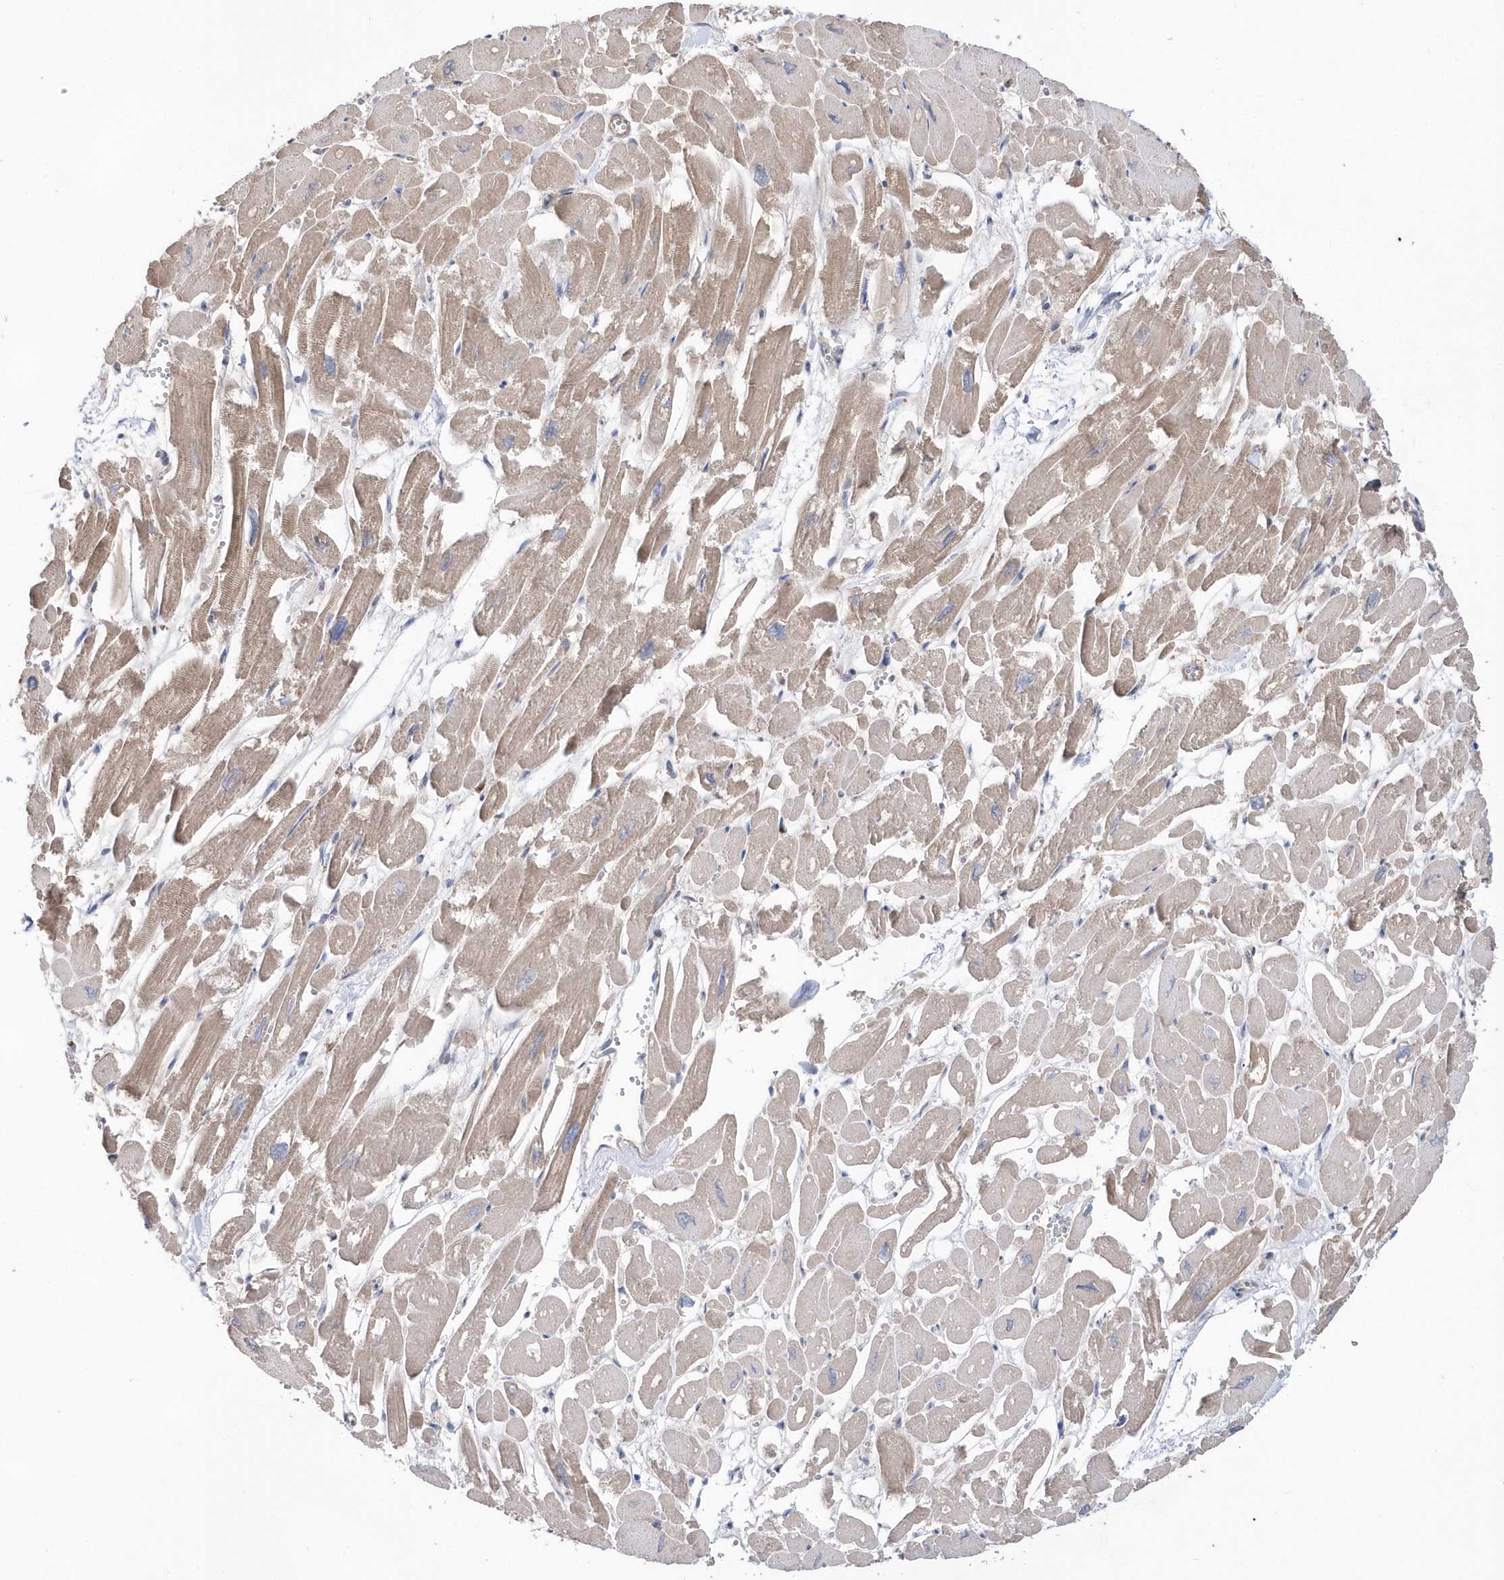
{"staining": {"intensity": "weak", "quantity": "25%-75%", "location": "cytoplasmic/membranous"}, "tissue": "heart muscle", "cell_type": "Cardiomyocytes", "image_type": "normal", "snomed": [{"axis": "morphology", "description": "Normal tissue, NOS"}, {"axis": "topography", "description": "Heart"}], "caption": "High-magnification brightfield microscopy of normal heart muscle stained with DAB (3,3'-diaminobenzidine) (brown) and counterstained with hematoxylin (blue). cardiomyocytes exhibit weak cytoplasmic/membranous positivity is seen in about25%-75% of cells.", "gene": "BDH2", "patient": {"sex": "male", "age": 54}}